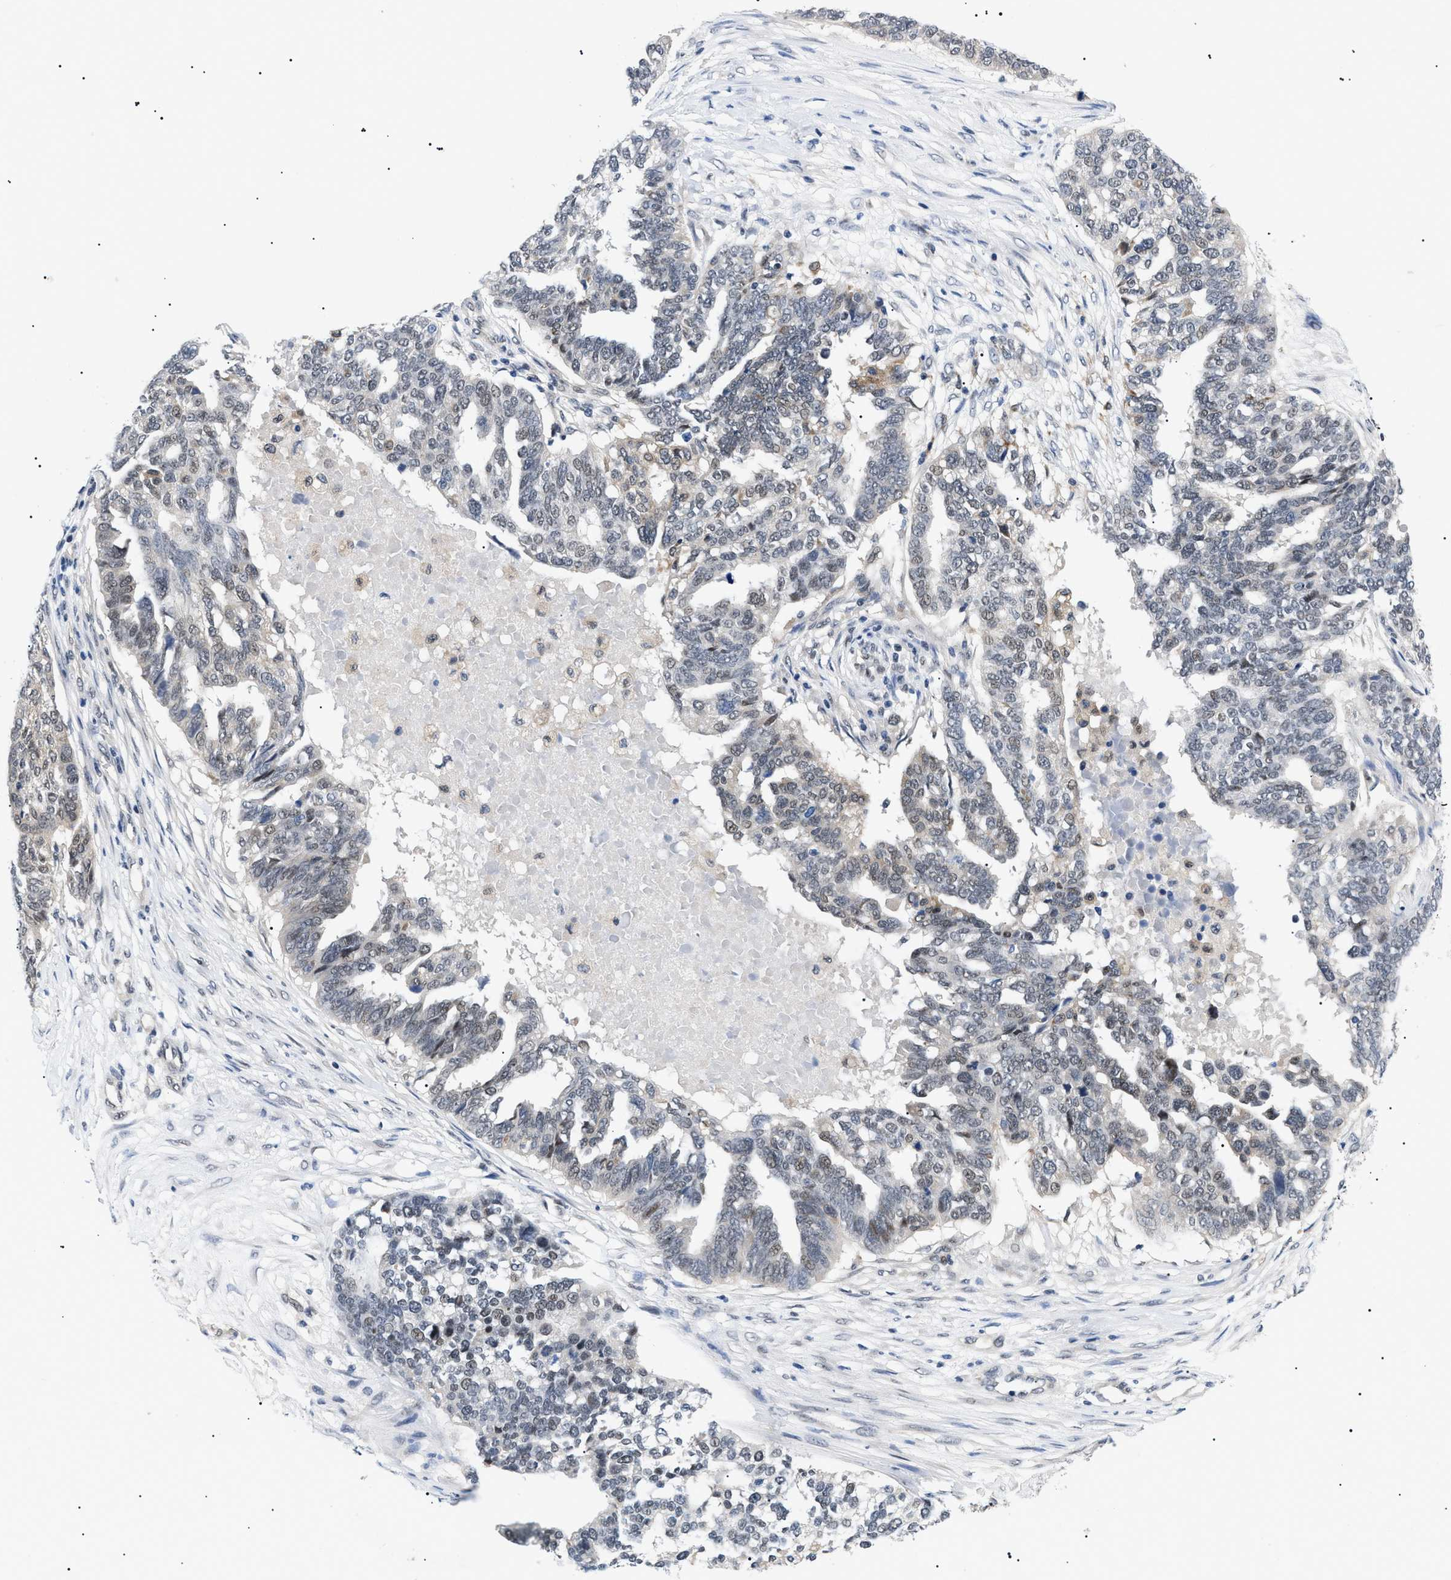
{"staining": {"intensity": "weak", "quantity": "<25%", "location": "nuclear"}, "tissue": "ovarian cancer", "cell_type": "Tumor cells", "image_type": "cancer", "snomed": [{"axis": "morphology", "description": "Cystadenocarcinoma, serous, NOS"}, {"axis": "topography", "description": "Ovary"}], "caption": "There is no significant positivity in tumor cells of ovarian serous cystadenocarcinoma.", "gene": "GARRE1", "patient": {"sex": "female", "age": 59}}